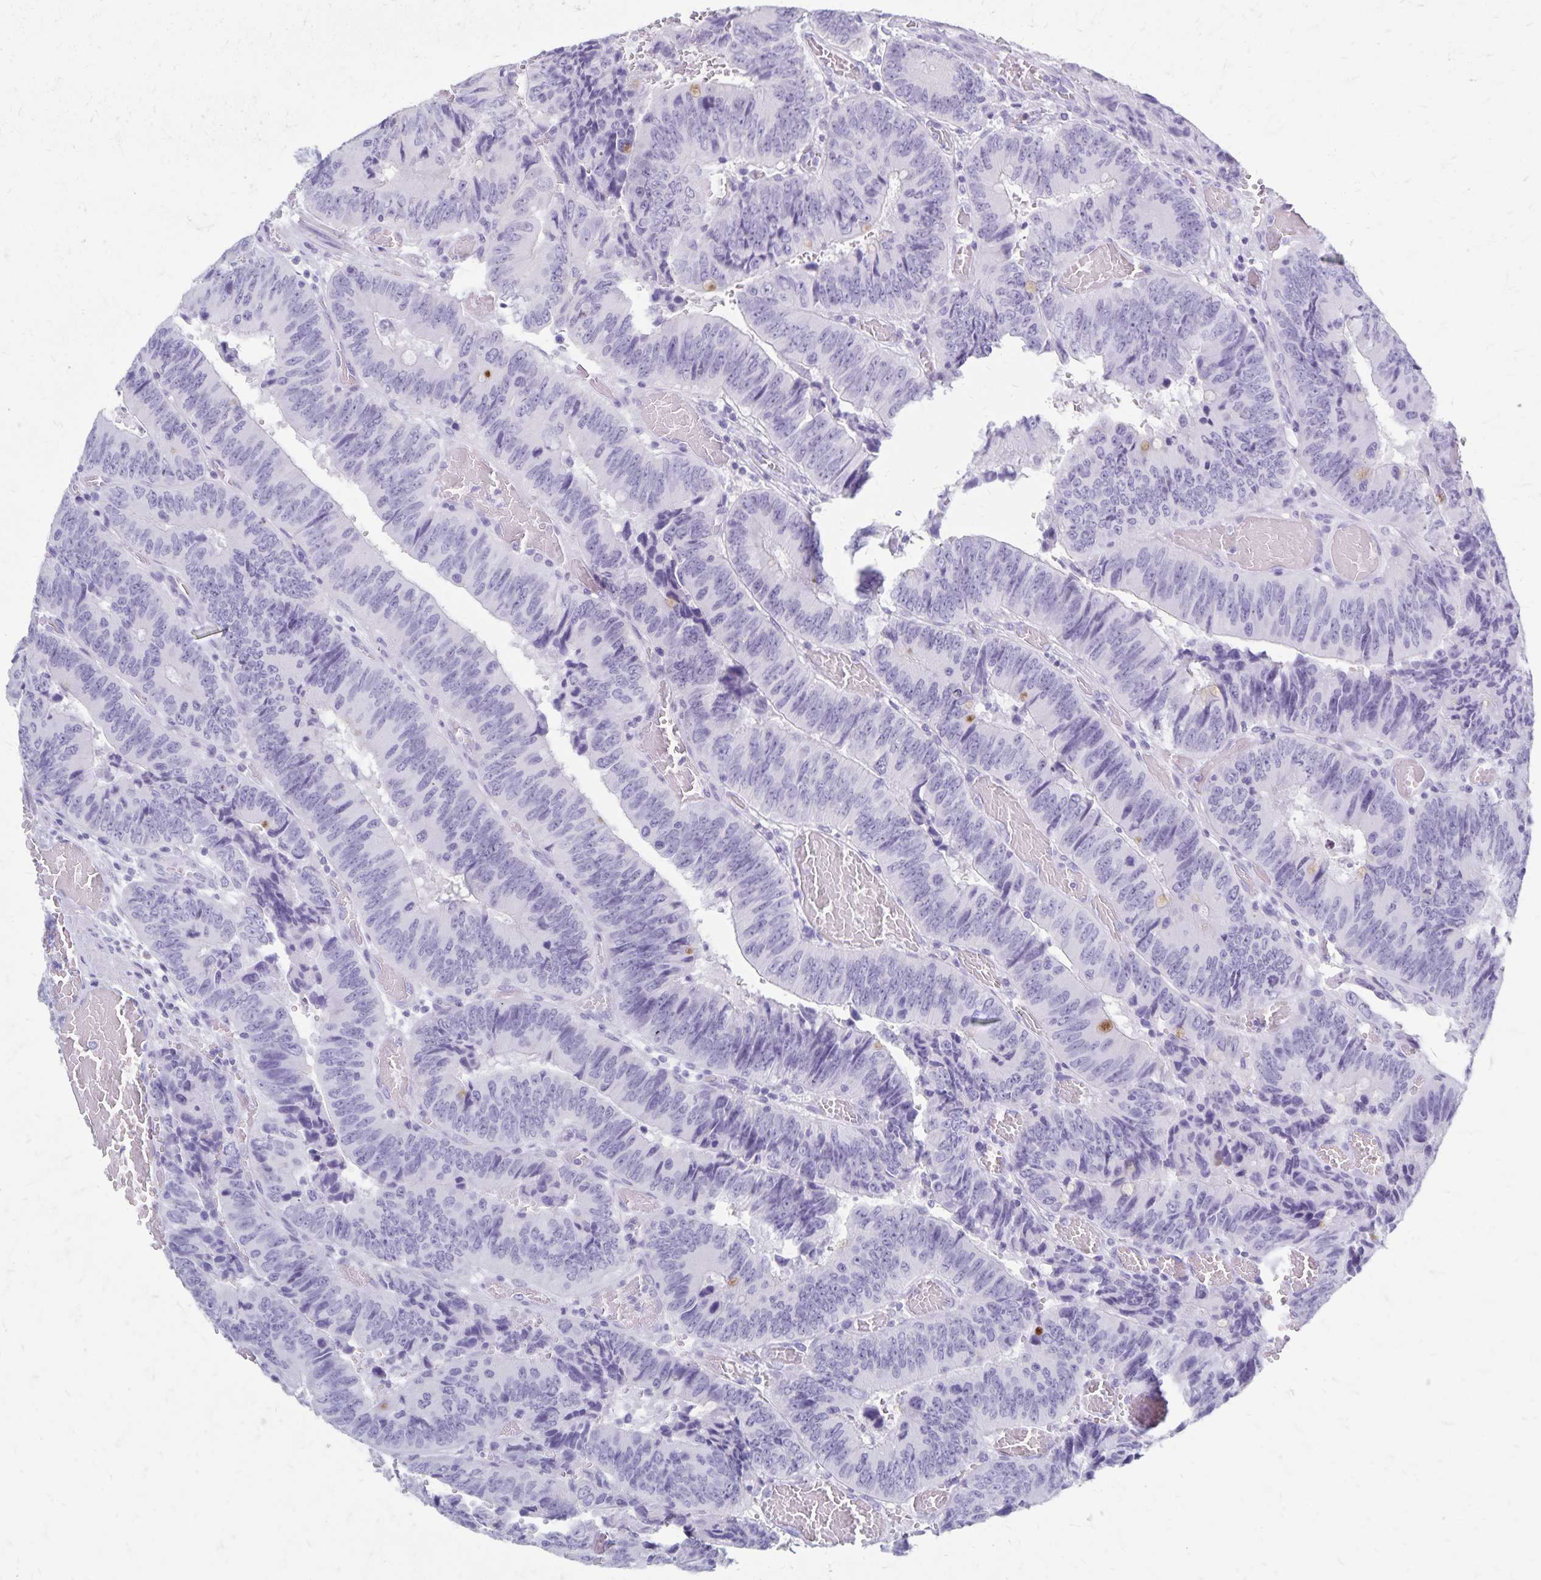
{"staining": {"intensity": "negative", "quantity": "none", "location": "none"}, "tissue": "colorectal cancer", "cell_type": "Tumor cells", "image_type": "cancer", "snomed": [{"axis": "morphology", "description": "Adenocarcinoma, NOS"}, {"axis": "topography", "description": "Colon"}], "caption": "High power microscopy histopathology image of an immunohistochemistry image of colorectal cancer, revealing no significant positivity in tumor cells.", "gene": "GPBAR1", "patient": {"sex": "female", "age": 84}}